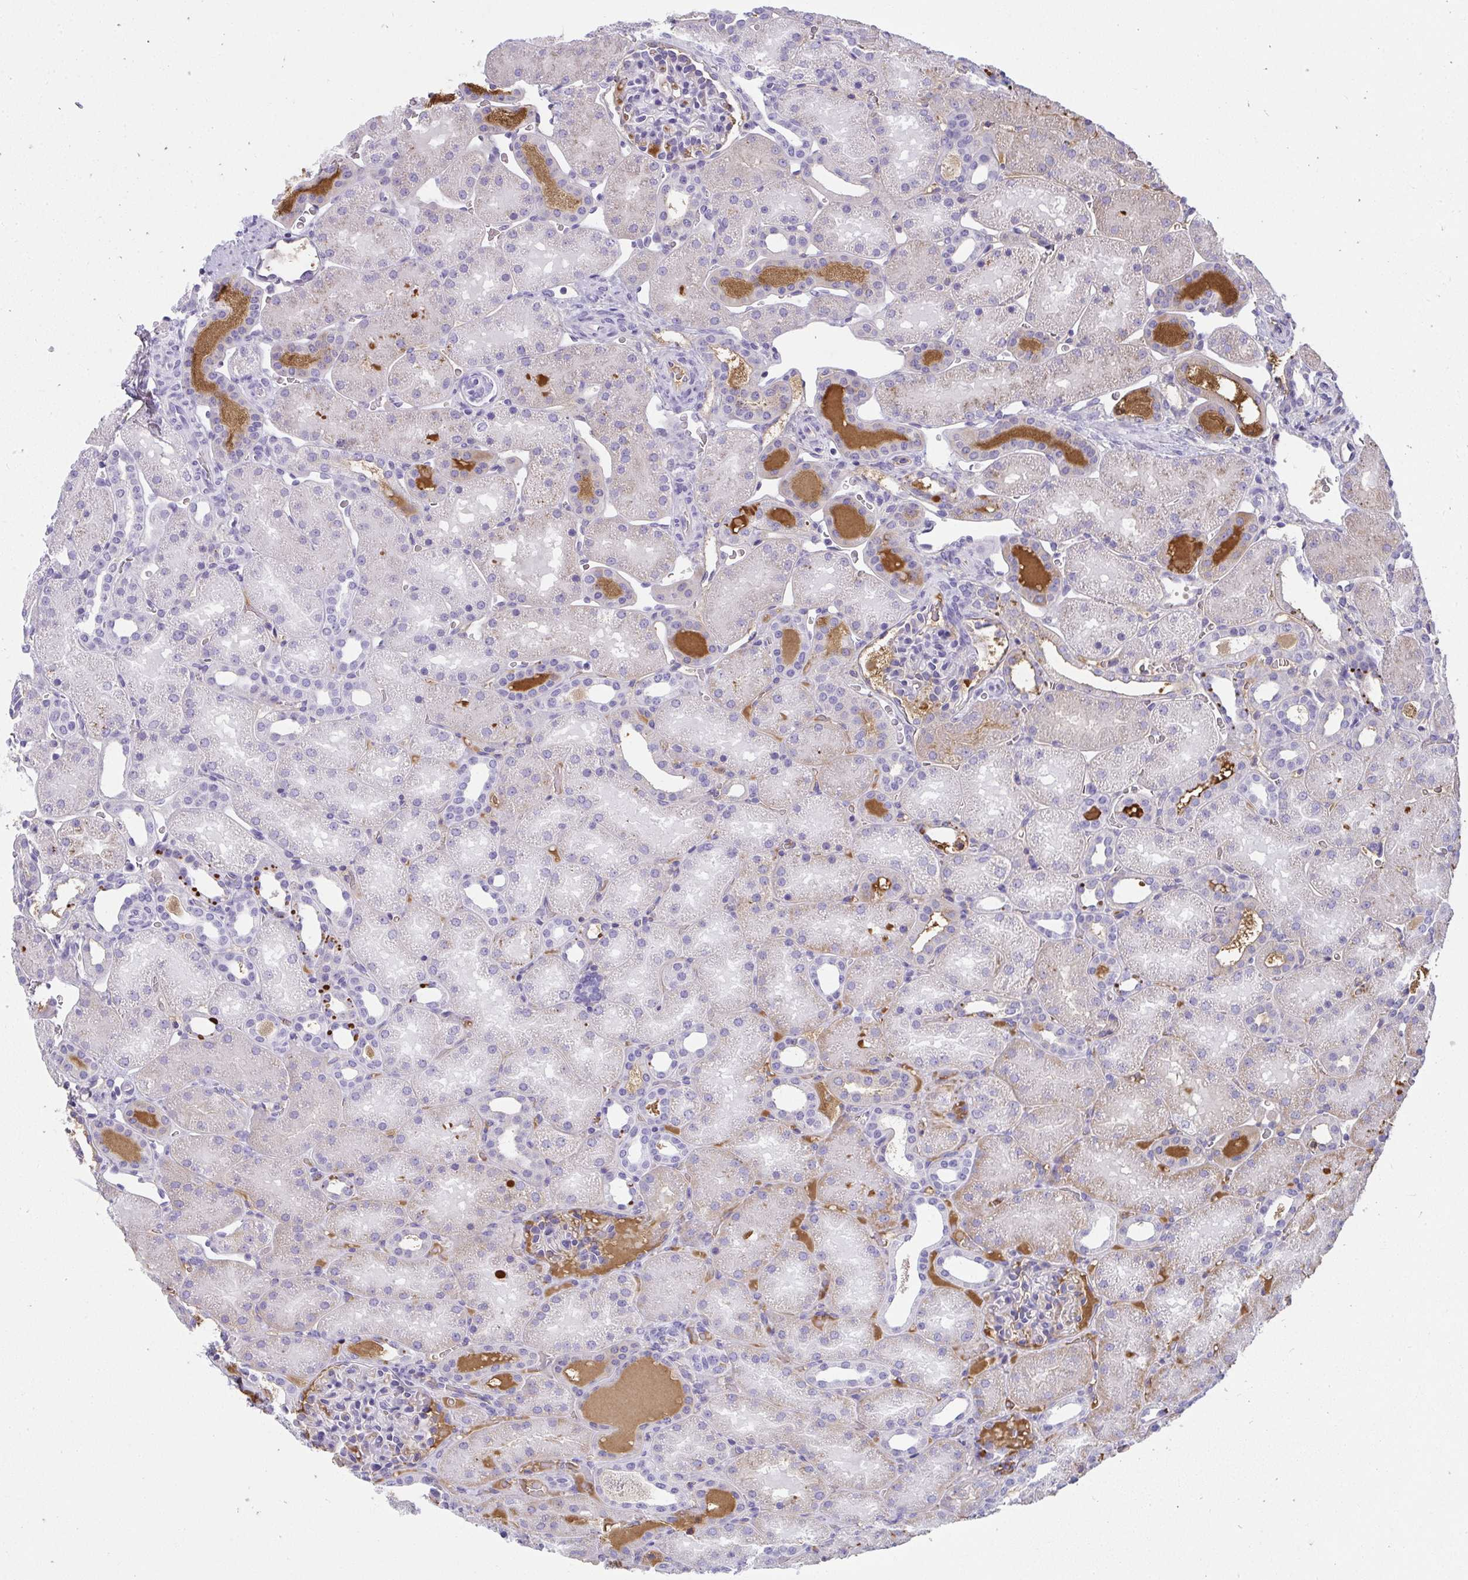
{"staining": {"intensity": "negative", "quantity": "none", "location": "none"}, "tissue": "kidney", "cell_type": "Cells in glomeruli", "image_type": "normal", "snomed": [{"axis": "morphology", "description": "Normal tissue, NOS"}, {"axis": "topography", "description": "Kidney"}], "caption": "This histopathology image is of benign kidney stained with IHC to label a protein in brown with the nuclei are counter-stained blue. There is no positivity in cells in glomeruli.", "gene": "ZSWIM3", "patient": {"sex": "male", "age": 2}}